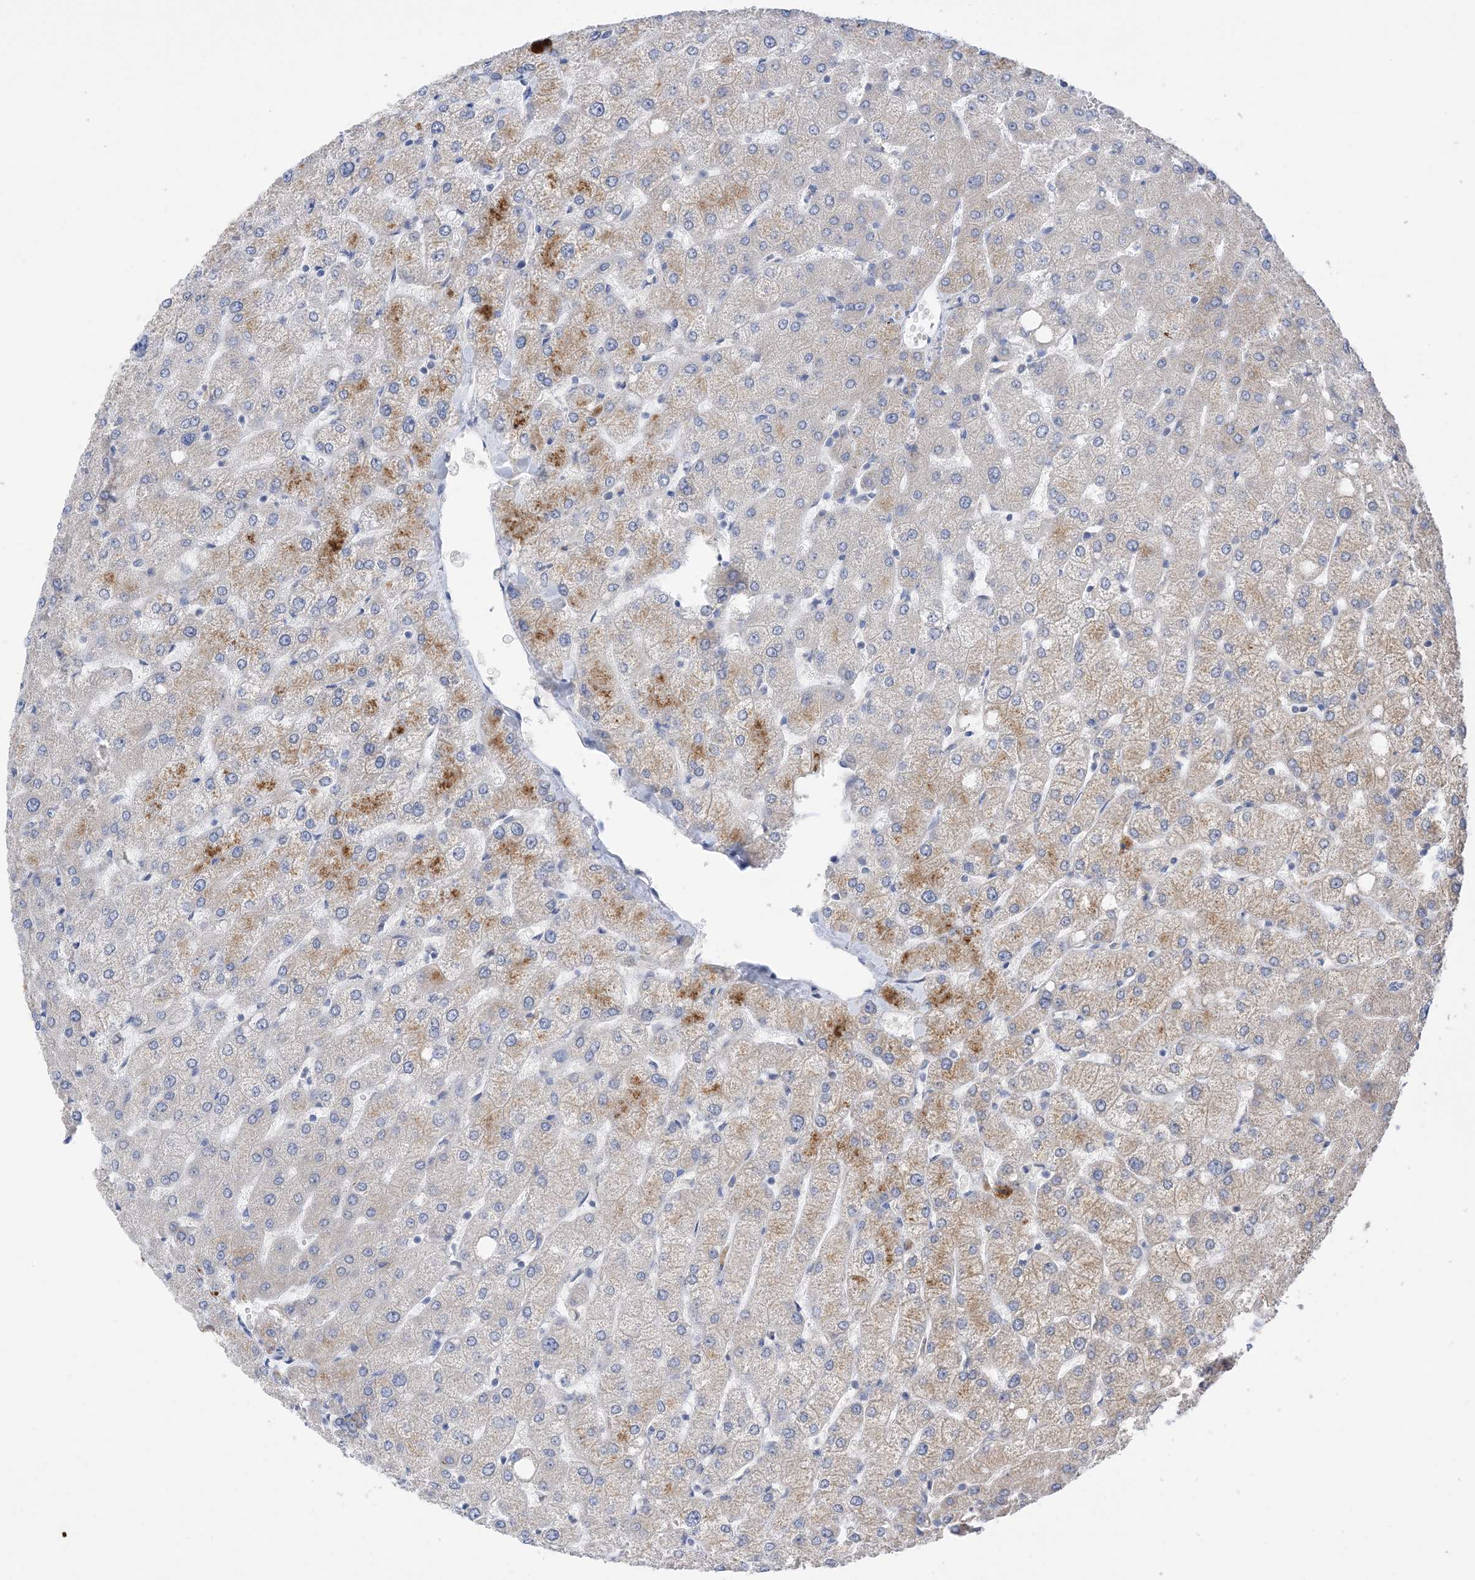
{"staining": {"intensity": "negative", "quantity": "none", "location": "none"}, "tissue": "liver", "cell_type": "Cholangiocytes", "image_type": "normal", "snomed": [{"axis": "morphology", "description": "Normal tissue, NOS"}, {"axis": "topography", "description": "Liver"}], "caption": "Image shows no significant protein staining in cholangiocytes of benign liver. (DAB (3,3'-diaminobenzidine) IHC visualized using brightfield microscopy, high magnification).", "gene": "PLK4", "patient": {"sex": "female", "age": 54}}